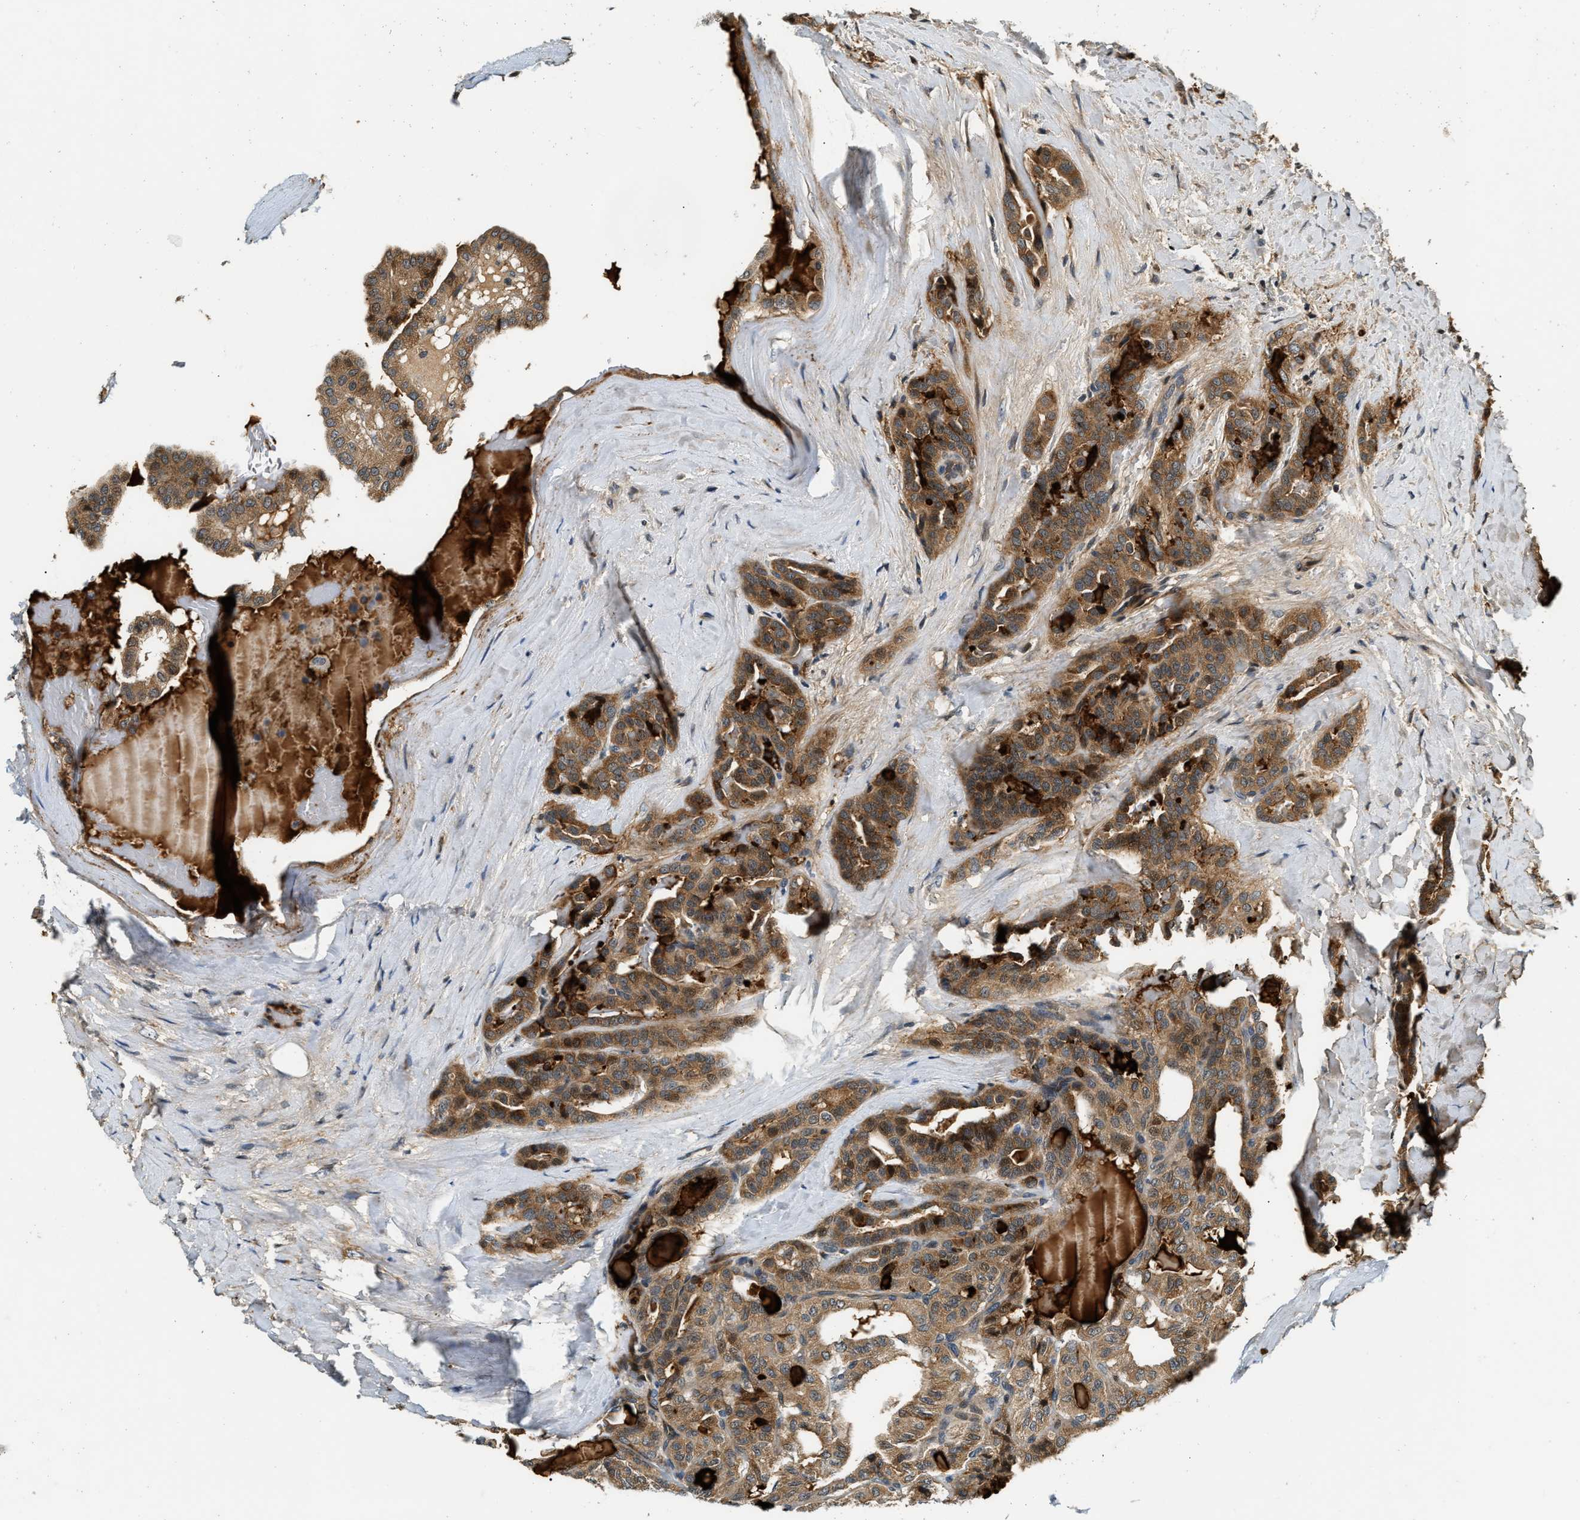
{"staining": {"intensity": "moderate", "quantity": ">75%", "location": "cytoplasmic/membranous"}, "tissue": "thyroid cancer", "cell_type": "Tumor cells", "image_type": "cancer", "snomed": [{"axis": "morphology", "description": "Papillary adenocarcinoma, NOS"}, {"axis": "topography", "description": "Thyroid gland"}], "caption": "High-magnification brightfield microscopy of thyroid cancer (papillary adenocarcinoma) stained with DAB (3,3'-diaminobenzidine) (brown) and counterstained with hematoxylin (blue). tumor cells exhibit moderate cytoplasmic/membranous staining is present in about>75% of cells.", "gene": "EXTL2", "patient": {"sex": "male", "age": 77}}